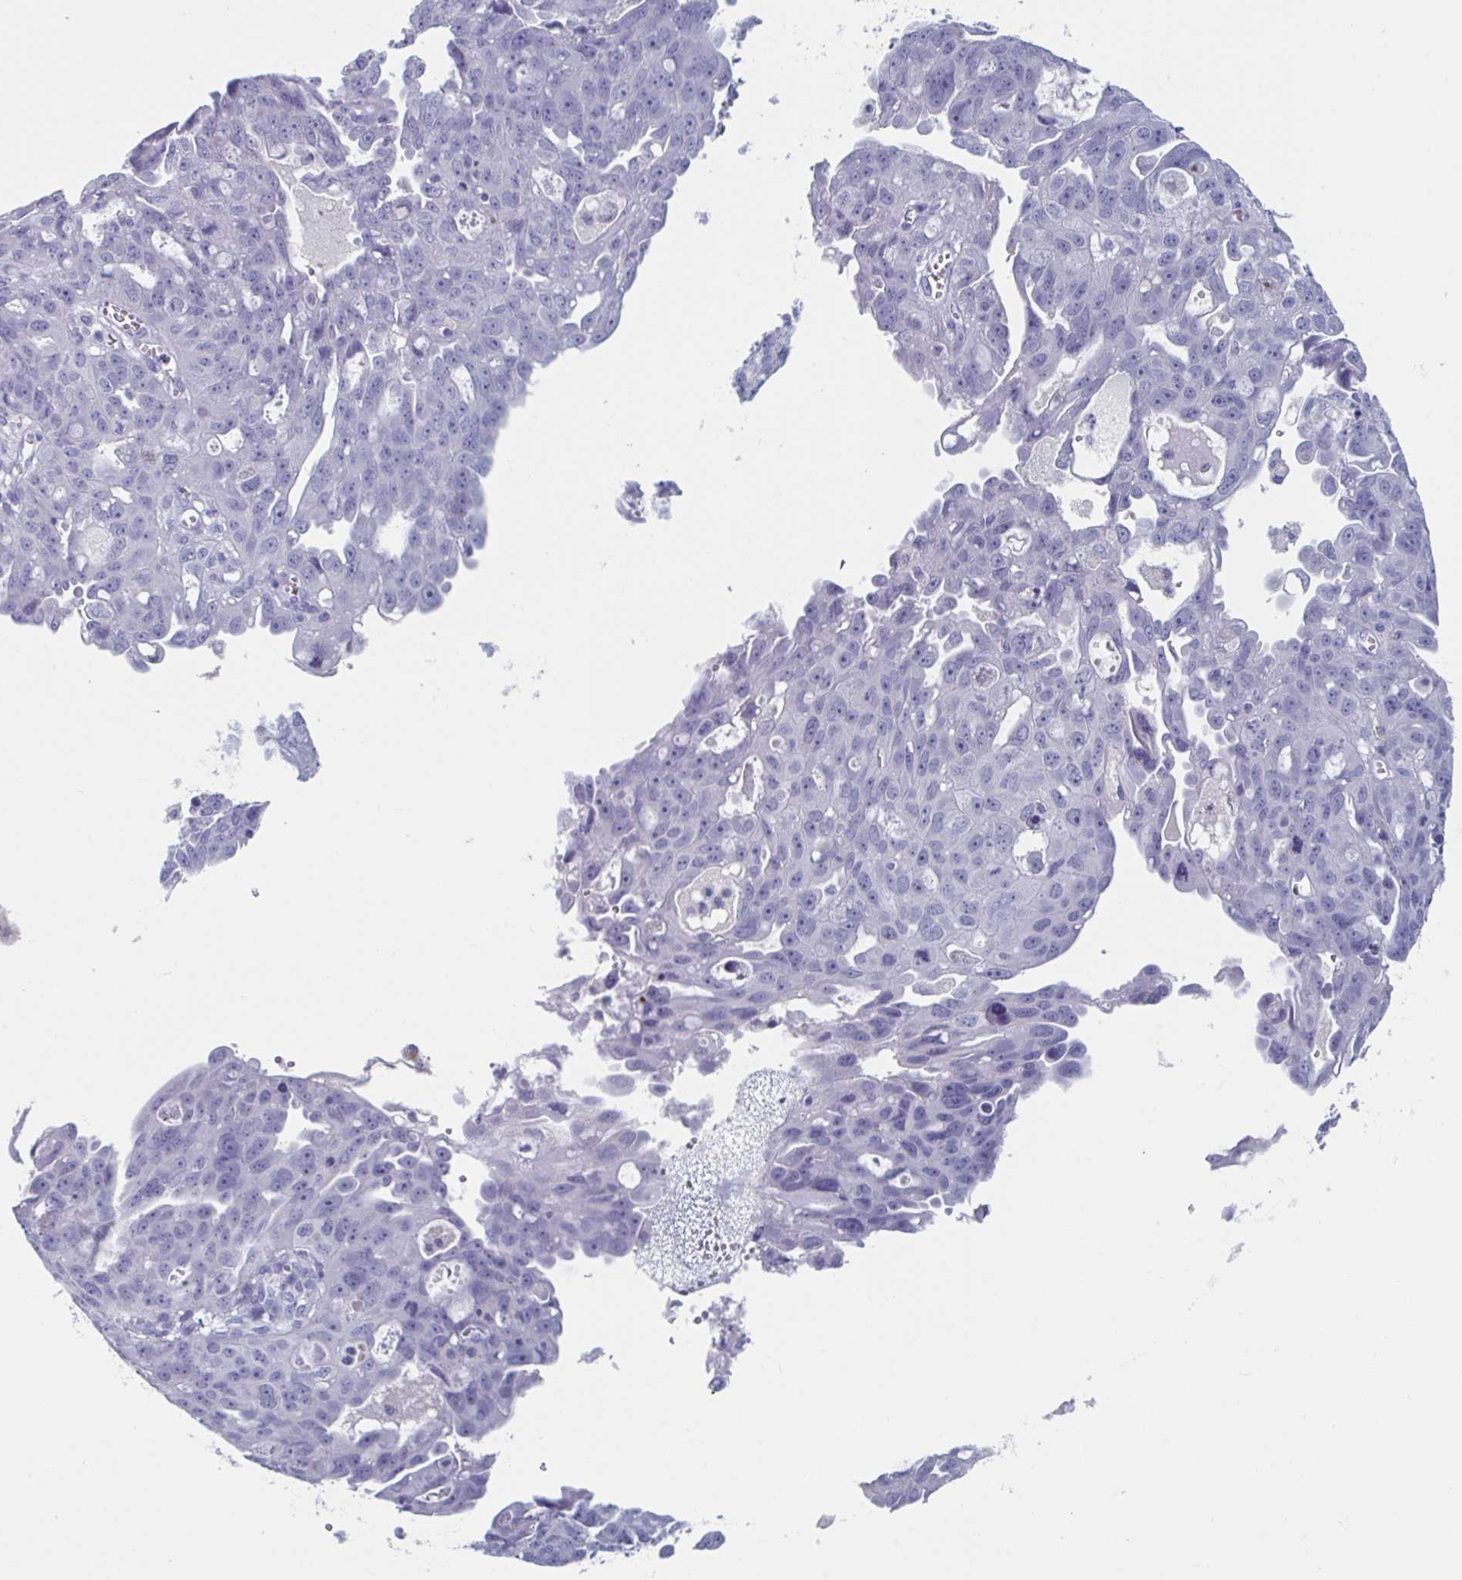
{"staining": {"intensity": "negative", "quantity": "none", "location": "none"}, "tissue": "ovarian cancer", "cell_type": "Tumor cells", "image_type": "cancer", "snomed": [{"axis": "morphology", "description": "Carcinoma, endometroid"}, {"axis": "topography", "description": "Ovary"}], "caption": "Immunohistochemical staining of endometroid carcinoma (ovarian) demonstrates no significant positivity in tumor cells.", "gene": "NDUFC2", "patient": {"sex": "female", "age": 70}}